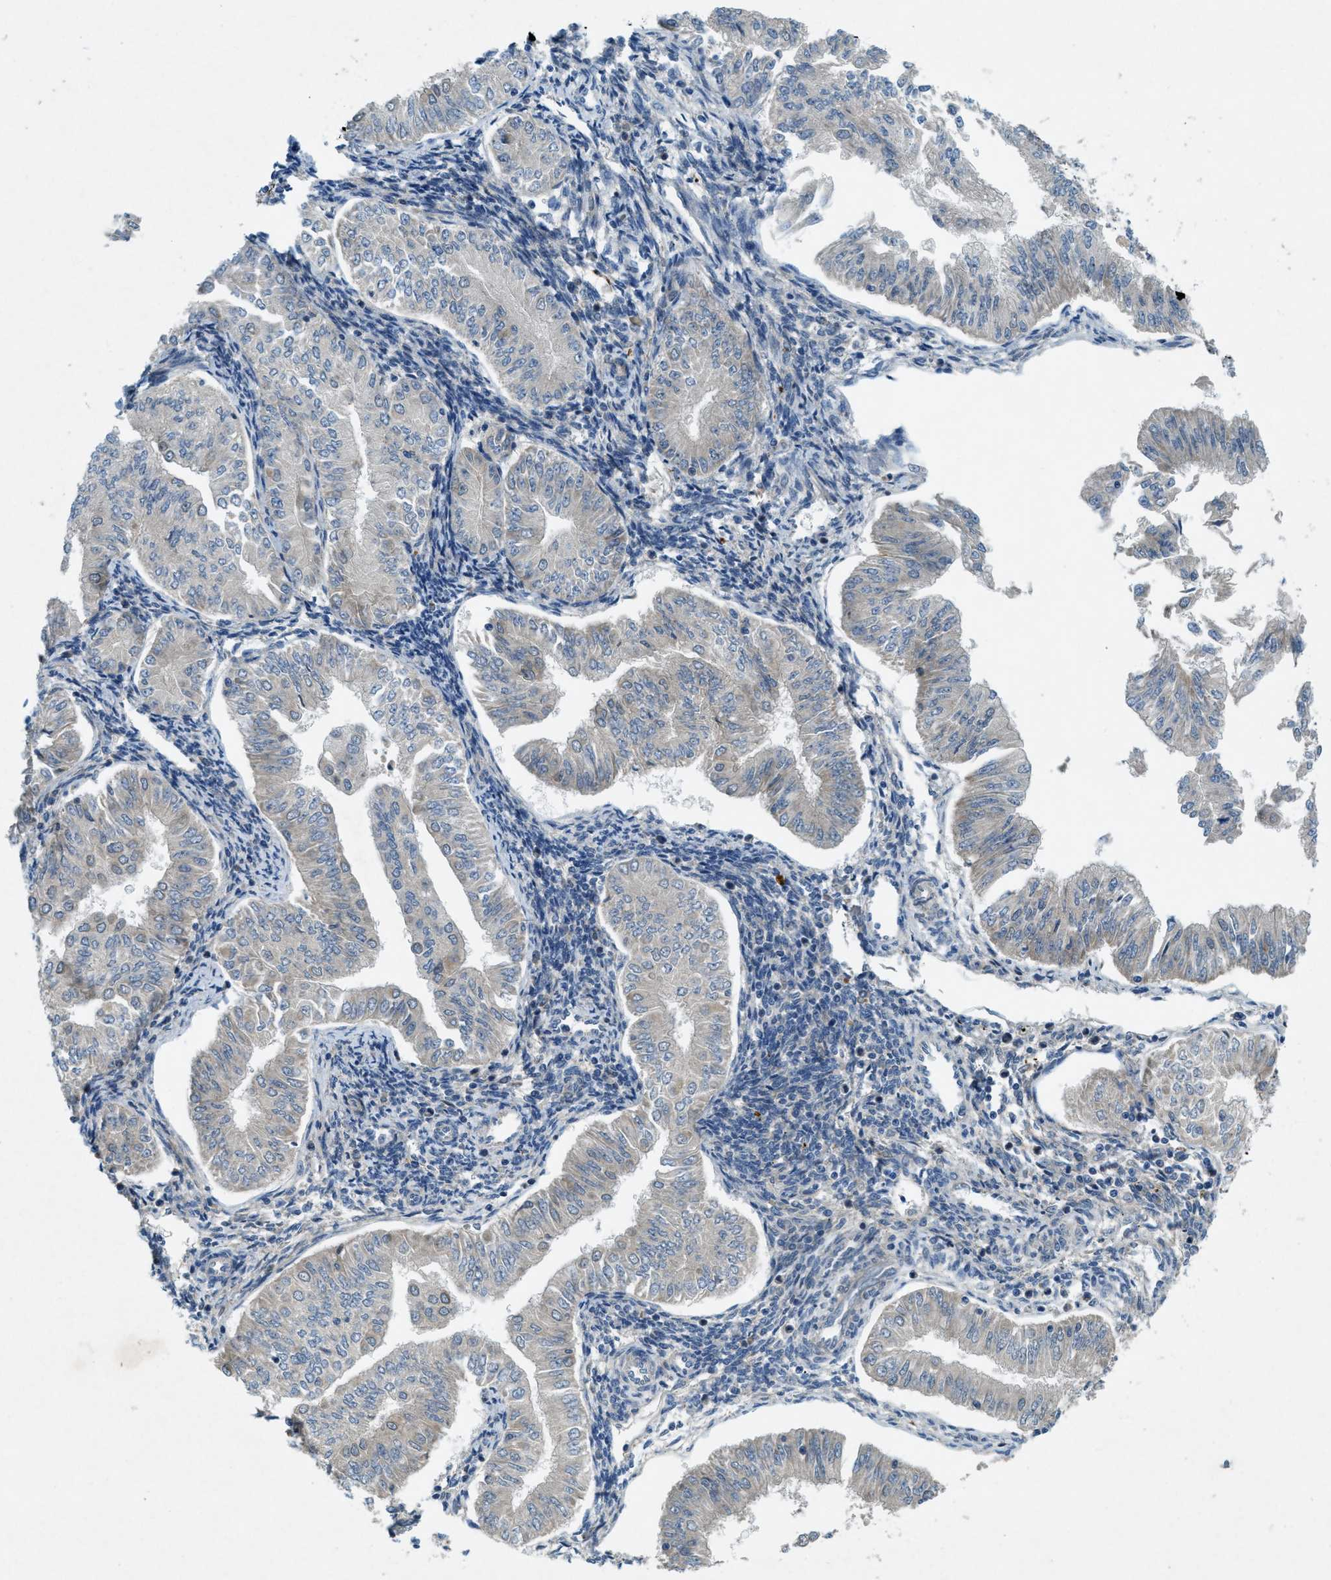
{"staining": {"intensity": "negative", "quantity": "none", "location": "none"}, "tissue": "endometrial cancer", "cell_type": "Tumor cells", "image_type": "cancer", "snomed": [{"axis": "morphology", "description": "Normal tissue, NOS"}, {"axis": "morphology", "description": "Adenocarcinoma, NOS"}, {"axis": "topography", "description": "Endometrium"}], "caption": "Histopathology image shows no protein positivity in tumor cells of endometrial cancer (adenocarcinoma) tissue. (DAB (3,3'-diaminobenzidine) IHC, high magnification).", "gene": "SNX14", "patient": {"sex": "female", "age": 53}}